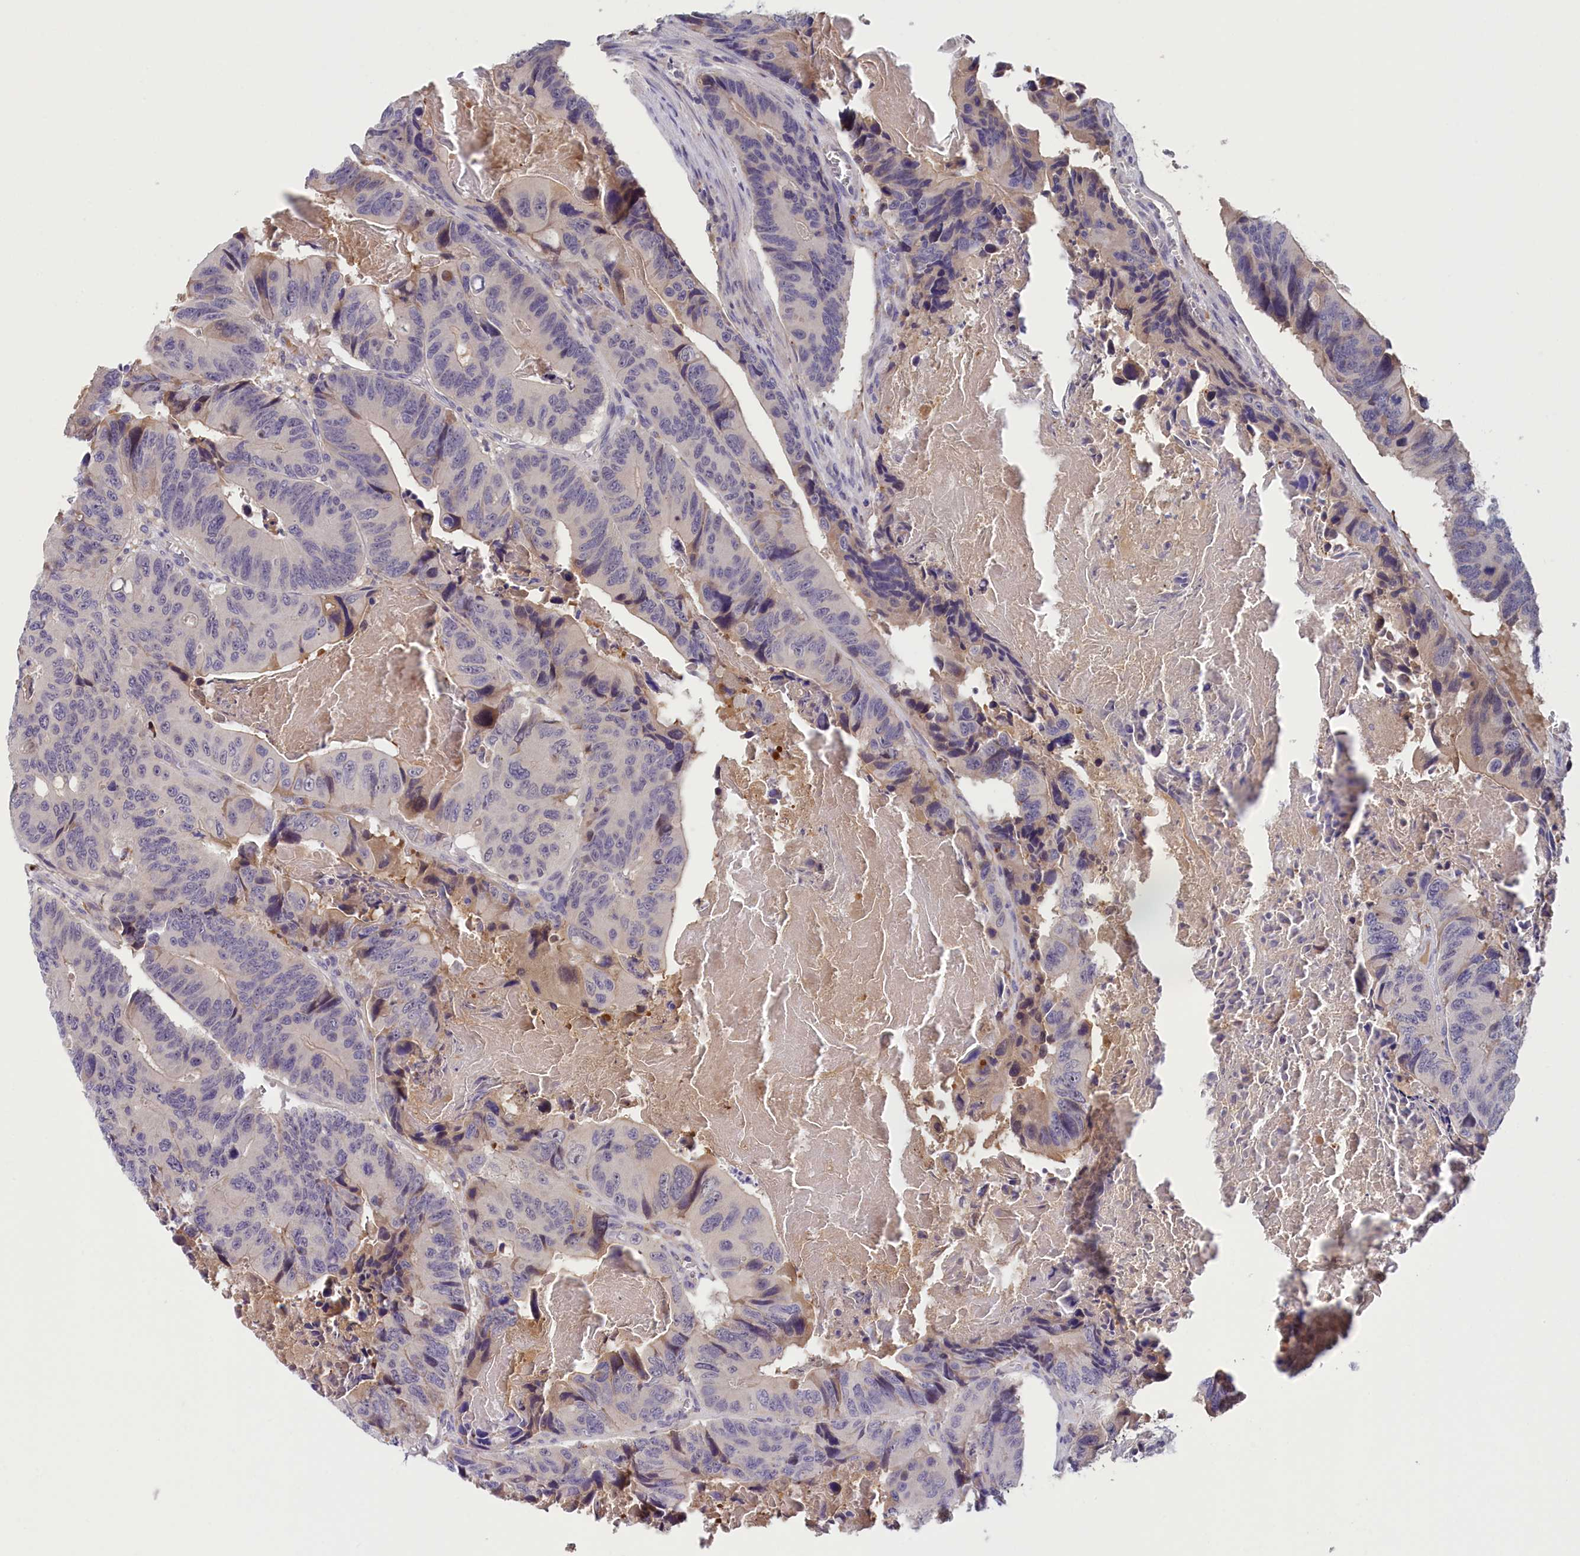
{"staining": {"intensity": "negative", "quantity": "none", "location": "none"}, "tissue": "colorectal cancer", "cell_type": "Tumor cells", "image_type": "cancer", "snomed": [{"axis": "morphology", "description": "Adenocarcinoma, NOS"}, {"axis": "topography", "description": "Colon"}], "caption": "Colorectal cancer stained for a protein using immunohistochemistry (IHC) reveals no expression tumor cells.", "gene": "STYX", "patient": {"sex": "male", "age": 84}}